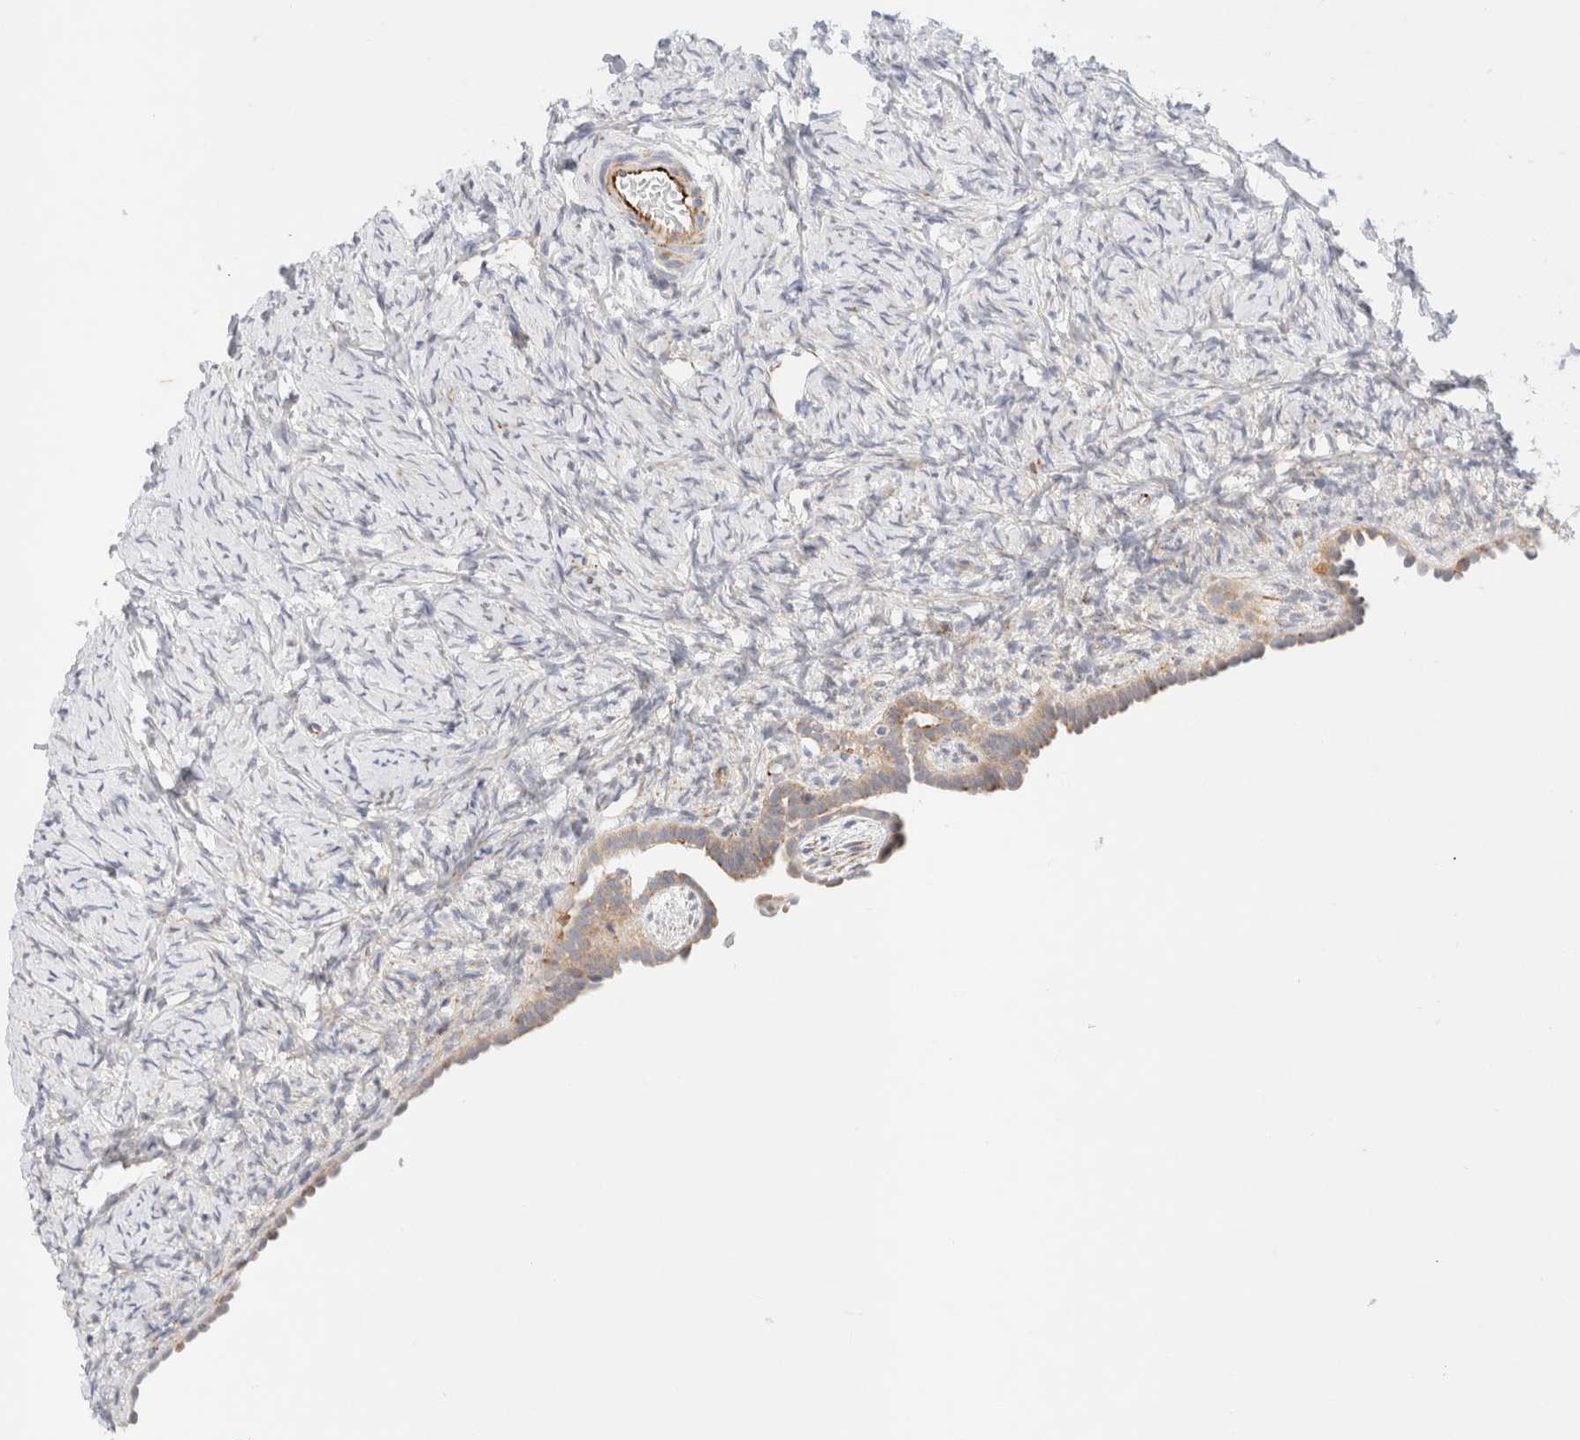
{"staining": {"intensity": "weak", "quantity": "<25%", "location": "cytoplasmic/membranous"}, "tissue": "ovary", "cell_type": "Ovarian stroma cells", "image_type": "normal", "snomed": [{"axis": "morphology", "description": "Normal tissue, NOS"}, {"axis": "topography", "description": "Ovary"}], "caption": "IHC photomicrograph of benign ovary: ovary stained with DAB (3,3'-diaminobenzidine) shows no significant protein positivity in ovarian stroma cells. (IHC, brightfield microscopy, high magnification).", "gene": "SLC25A48", "patient": {"sex": "female", "age": 33}}